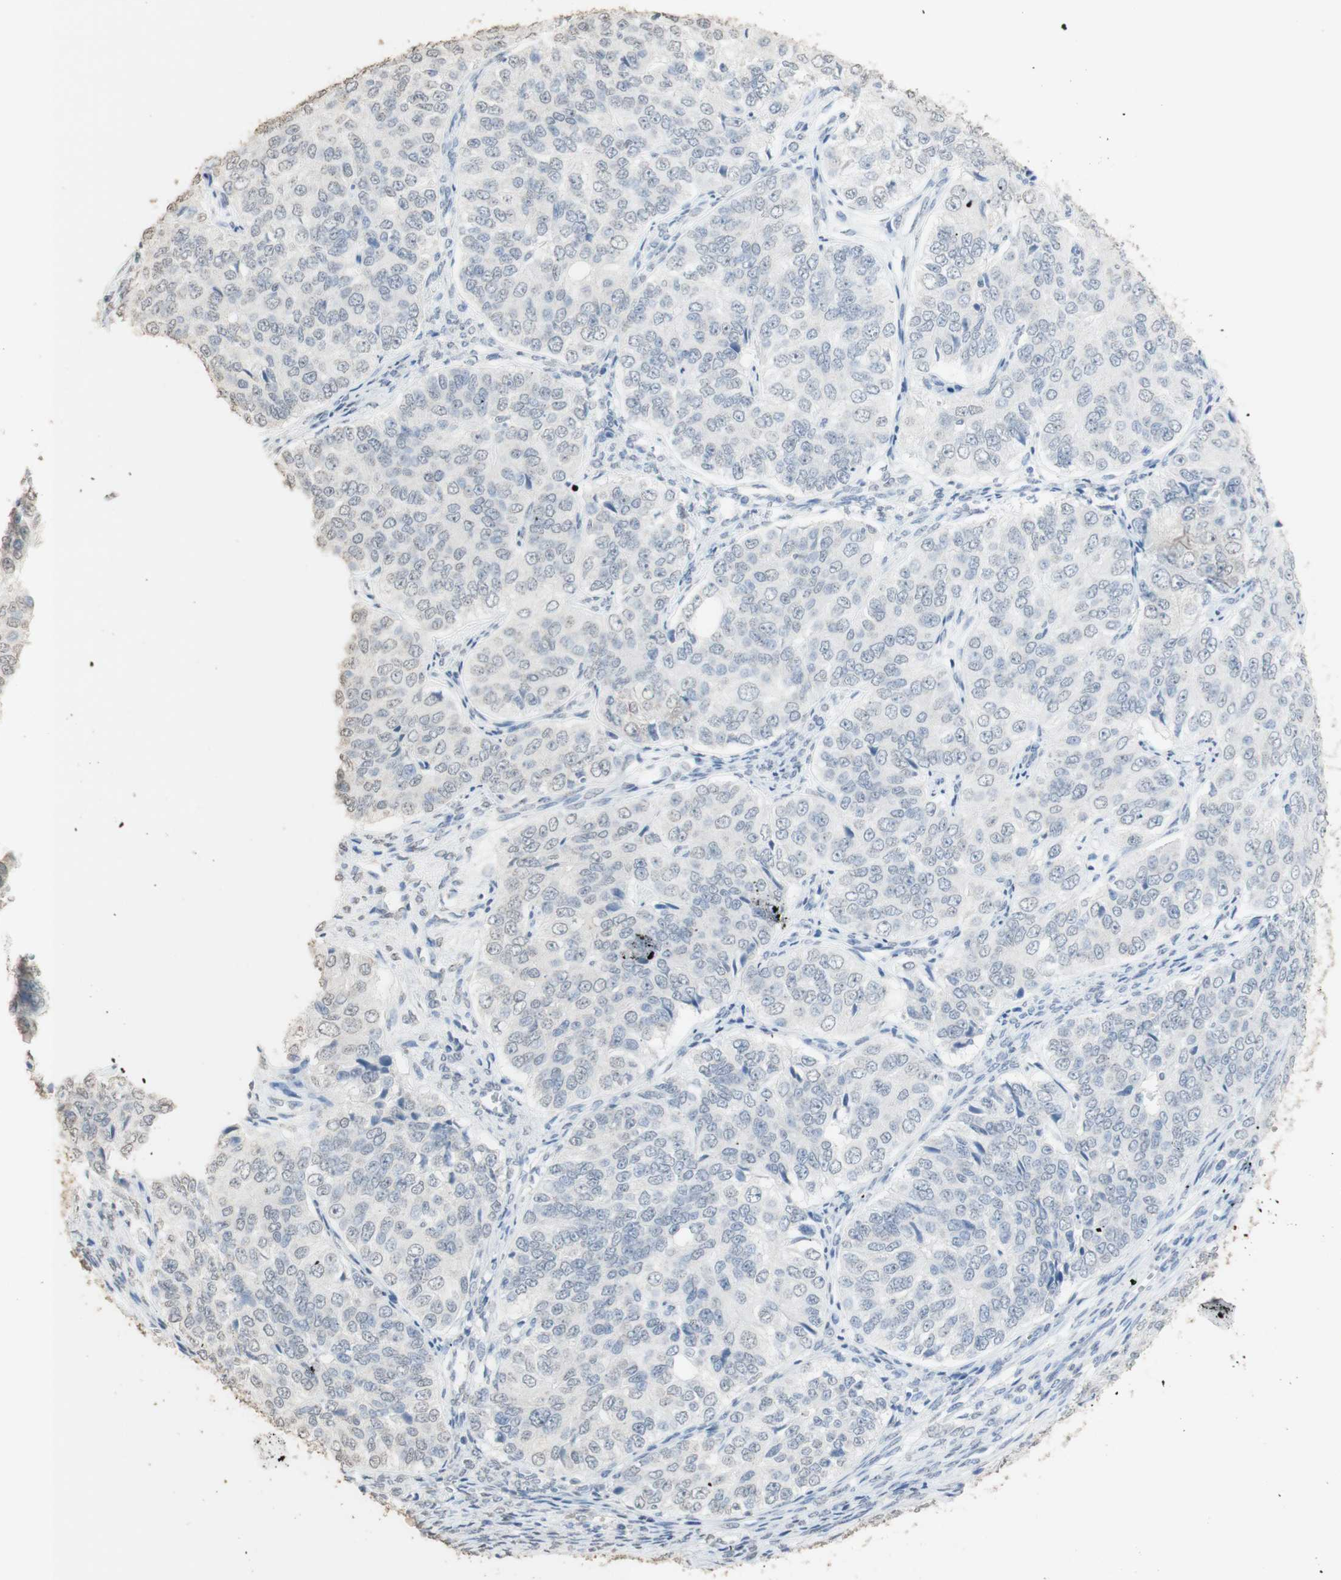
{"staining": {"intensity": "negative", "quantity": "none", "location": "none"}, "tissue": "ovarian cancer", "cell_type": "Tumor cells", "image_type": "cancer", "snomed": [{"axis": "morphology", "description": "Carcinoma, endometroid"}, {"axis": "topography", "description": "Ovary"}], "caption": "Immunohistochemistry of ovarian cancer (endometroid carcinoma) demonstrates no expression in tumor cells. Nuclei are stained in blue.", "gene": "L1CAM", "patient": {"sex": "female", "age": 51}}